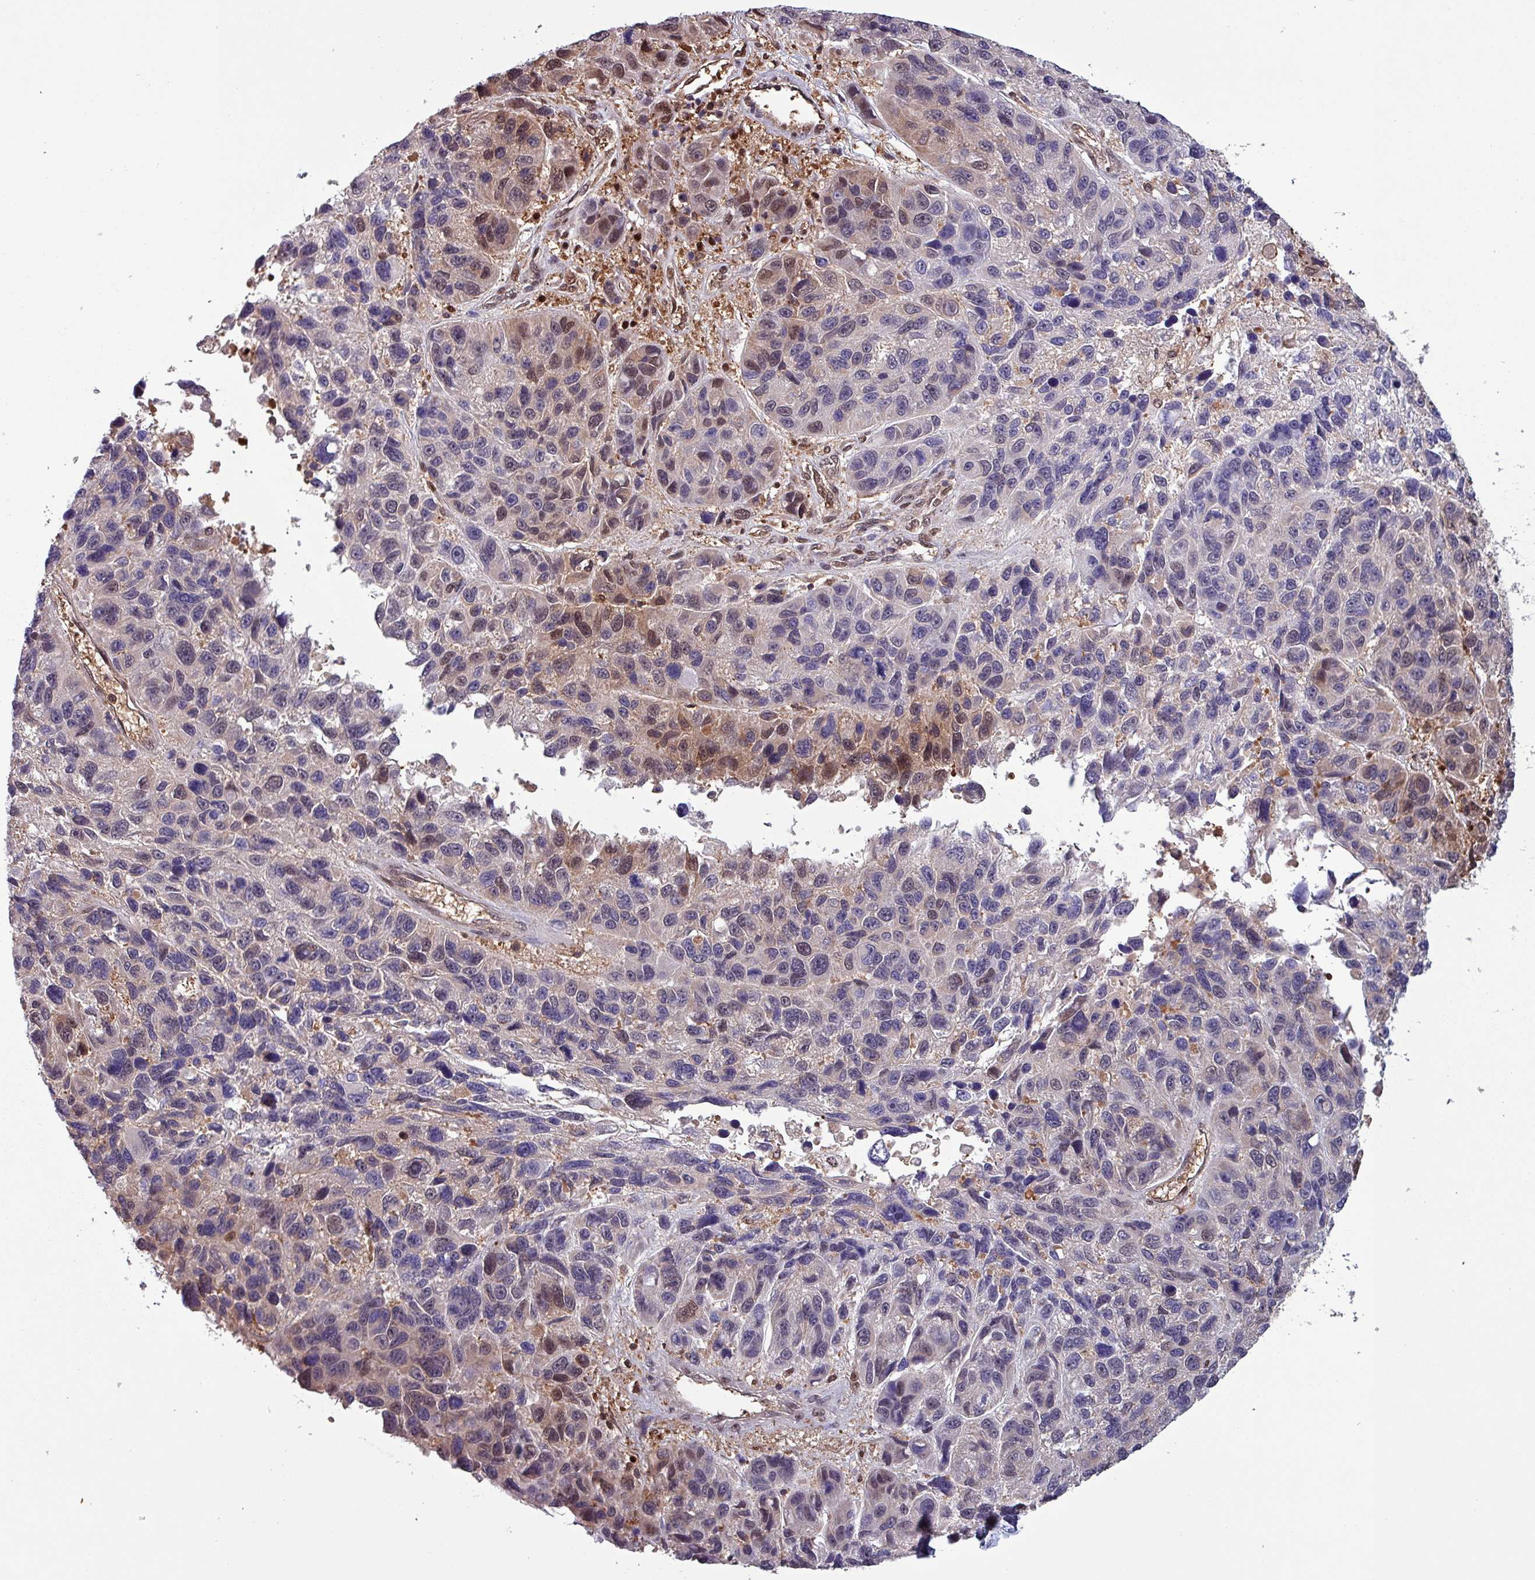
{"staining": {"intensity": "moderate", "quantity": "<25%", "location": "cytoplasmic/membranous,nuclear"}, "tissue": "melanoma", "cell_type": "Tumor cells", "image_type": "cancer", "snomed": [{"axis": "morphology", "description": "Malignant melanoma, NOS"}, {"axis": "topography", "description": "Skin"}], "caption": "There is low levels of moderate cytoplasmic/membranous and nuclear expression in tumor cells of malignant melanoma, as demonstrated by immunohistochemical staining (brown color).", "gene": "PSMB8", "patient": {"sex": "male", "age": 53}}